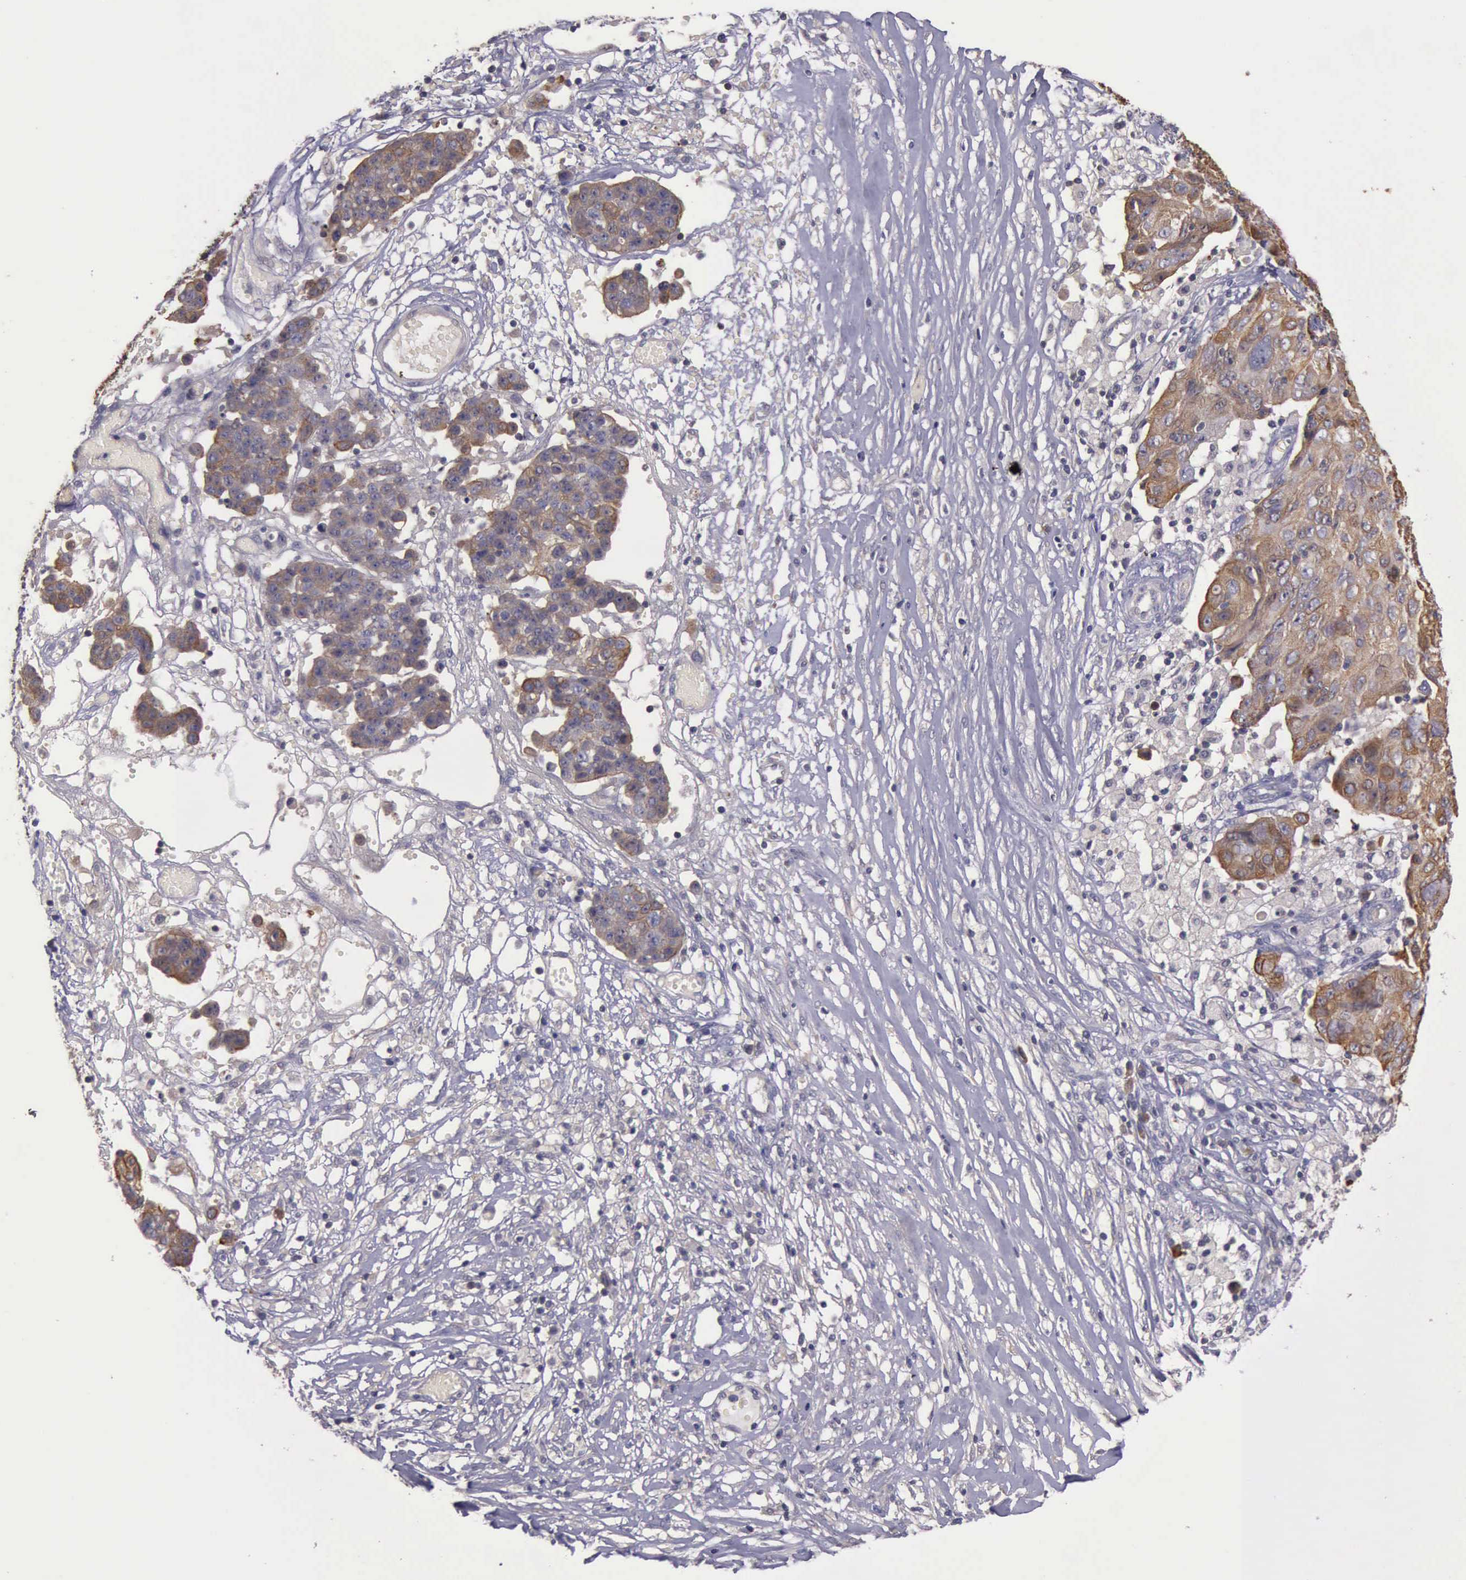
{"staining": {"intensity": "weak", "quantity": ">75%", "location": "cytoplasmic/membranous"}, "tissue": "ovarian cancer", "cell_type": "Tumor cells", "image_type": "cancer", "snomed": [{"axis": "morphology", "description": "Carcinoma, endometroid"}, {"axis": "topography", "description": "Ovary"}], "caption": "DAB (3,3'-diaminobenzidine) immunohistochemical staining of human ovarian cancer (endometroid carcinoma) shows weak cytoplasmic/membranous protein expression in about >75% of tumor cells. Immunohistochemistry stains the protein of interest in brown and the nuclei are stained blue.", "gene": "RAB39B", "patient": {"sex": "female", "age": 42}}